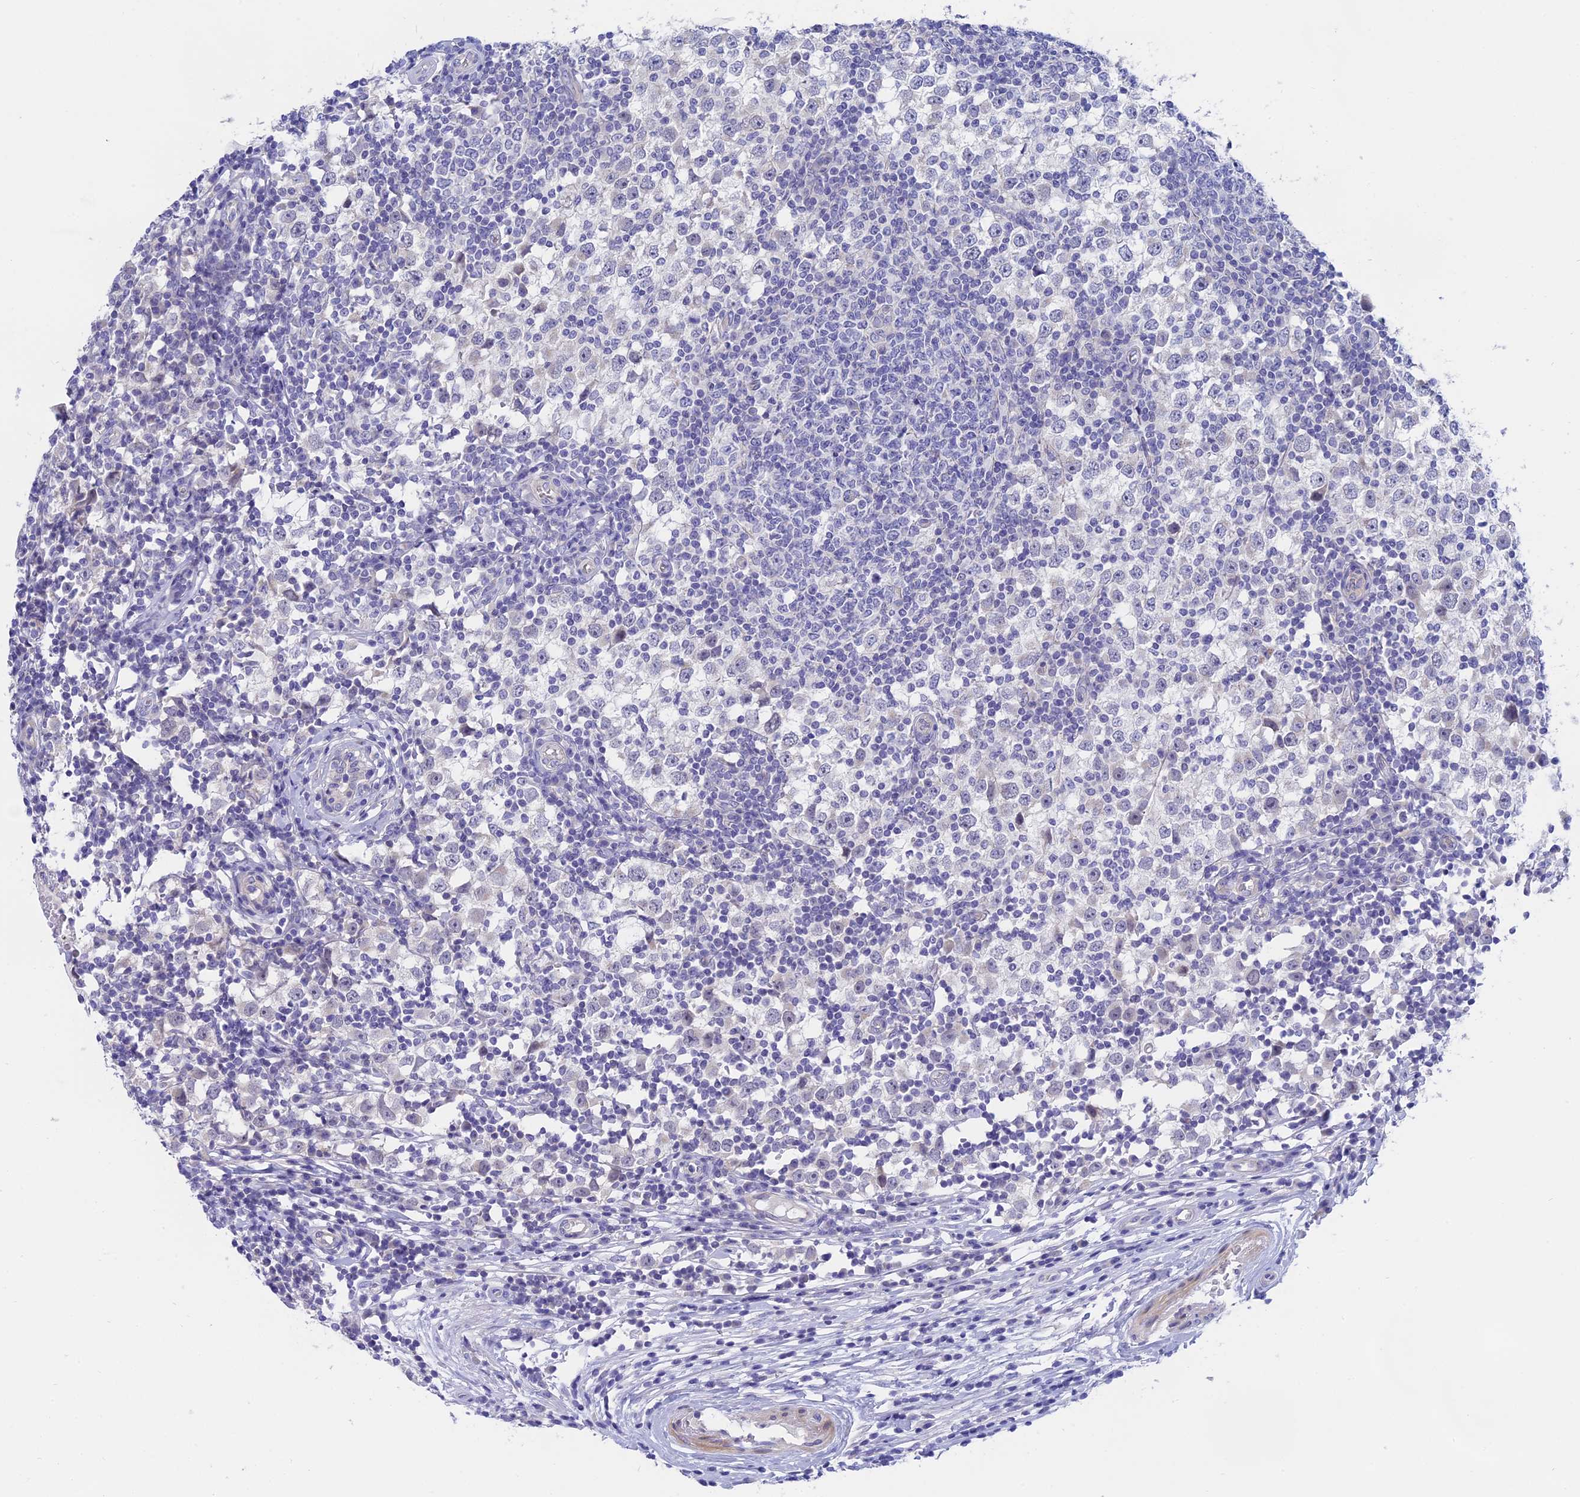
{"staining": {"intensity": "negative", "quantity": "none", "location": "none"}, "tissue": "testis cancer", "cell_type": "Tumor cells", "image_type": "cancer", "snomed": [{"axis": "morphology", "description": "Seminoma, NOS"}, {"axis": "topography", "description": "Testis"}], "caption": "The photomicrograph exhibits no staining of tumor cells in seminoma (testis).", "gene": "GLB1L", "patient": {"sex": "male", "age": 65}}